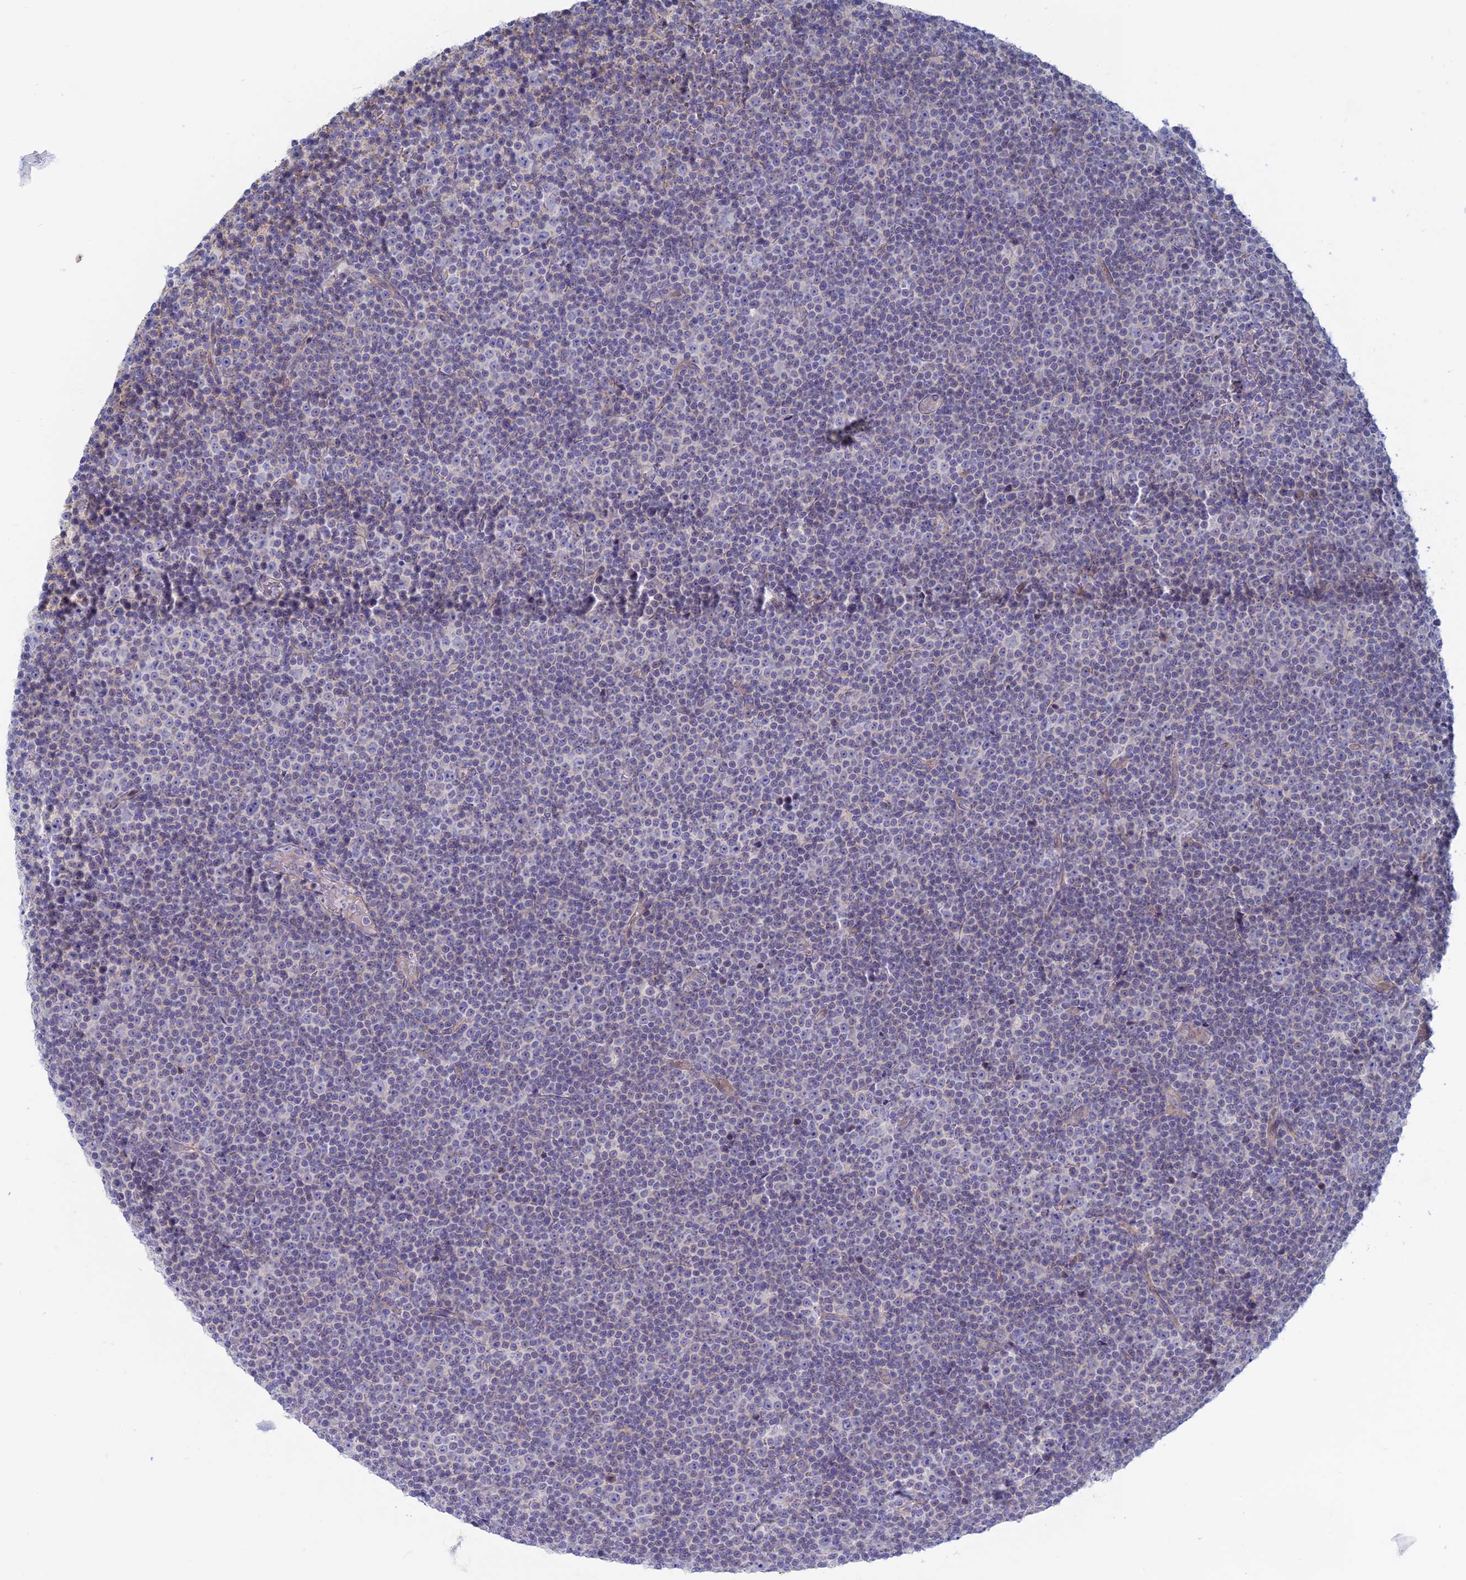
{"staining": {"intensity": "negative", "quantity": "none", "location": "none"}, "tissue": "lymphoma", "cell_type": "Tumor cells", "image_type": "cancer", "snomed": [{"axis": "morphology", "description": "Malignant lymphoma, non-Hodgkin's type, Low grade"}, {"axis": "topography", "description": "Lymph node"}], "caption": "Human malignant lymphoma, non-Hodgkin's type (low-grade) stained for a protein using immunohistochemistry (IHC) exhibits no positivity in tumor cells.", "gene": "TBC1D30", "patient": {"sex": "female", "age": 67}}